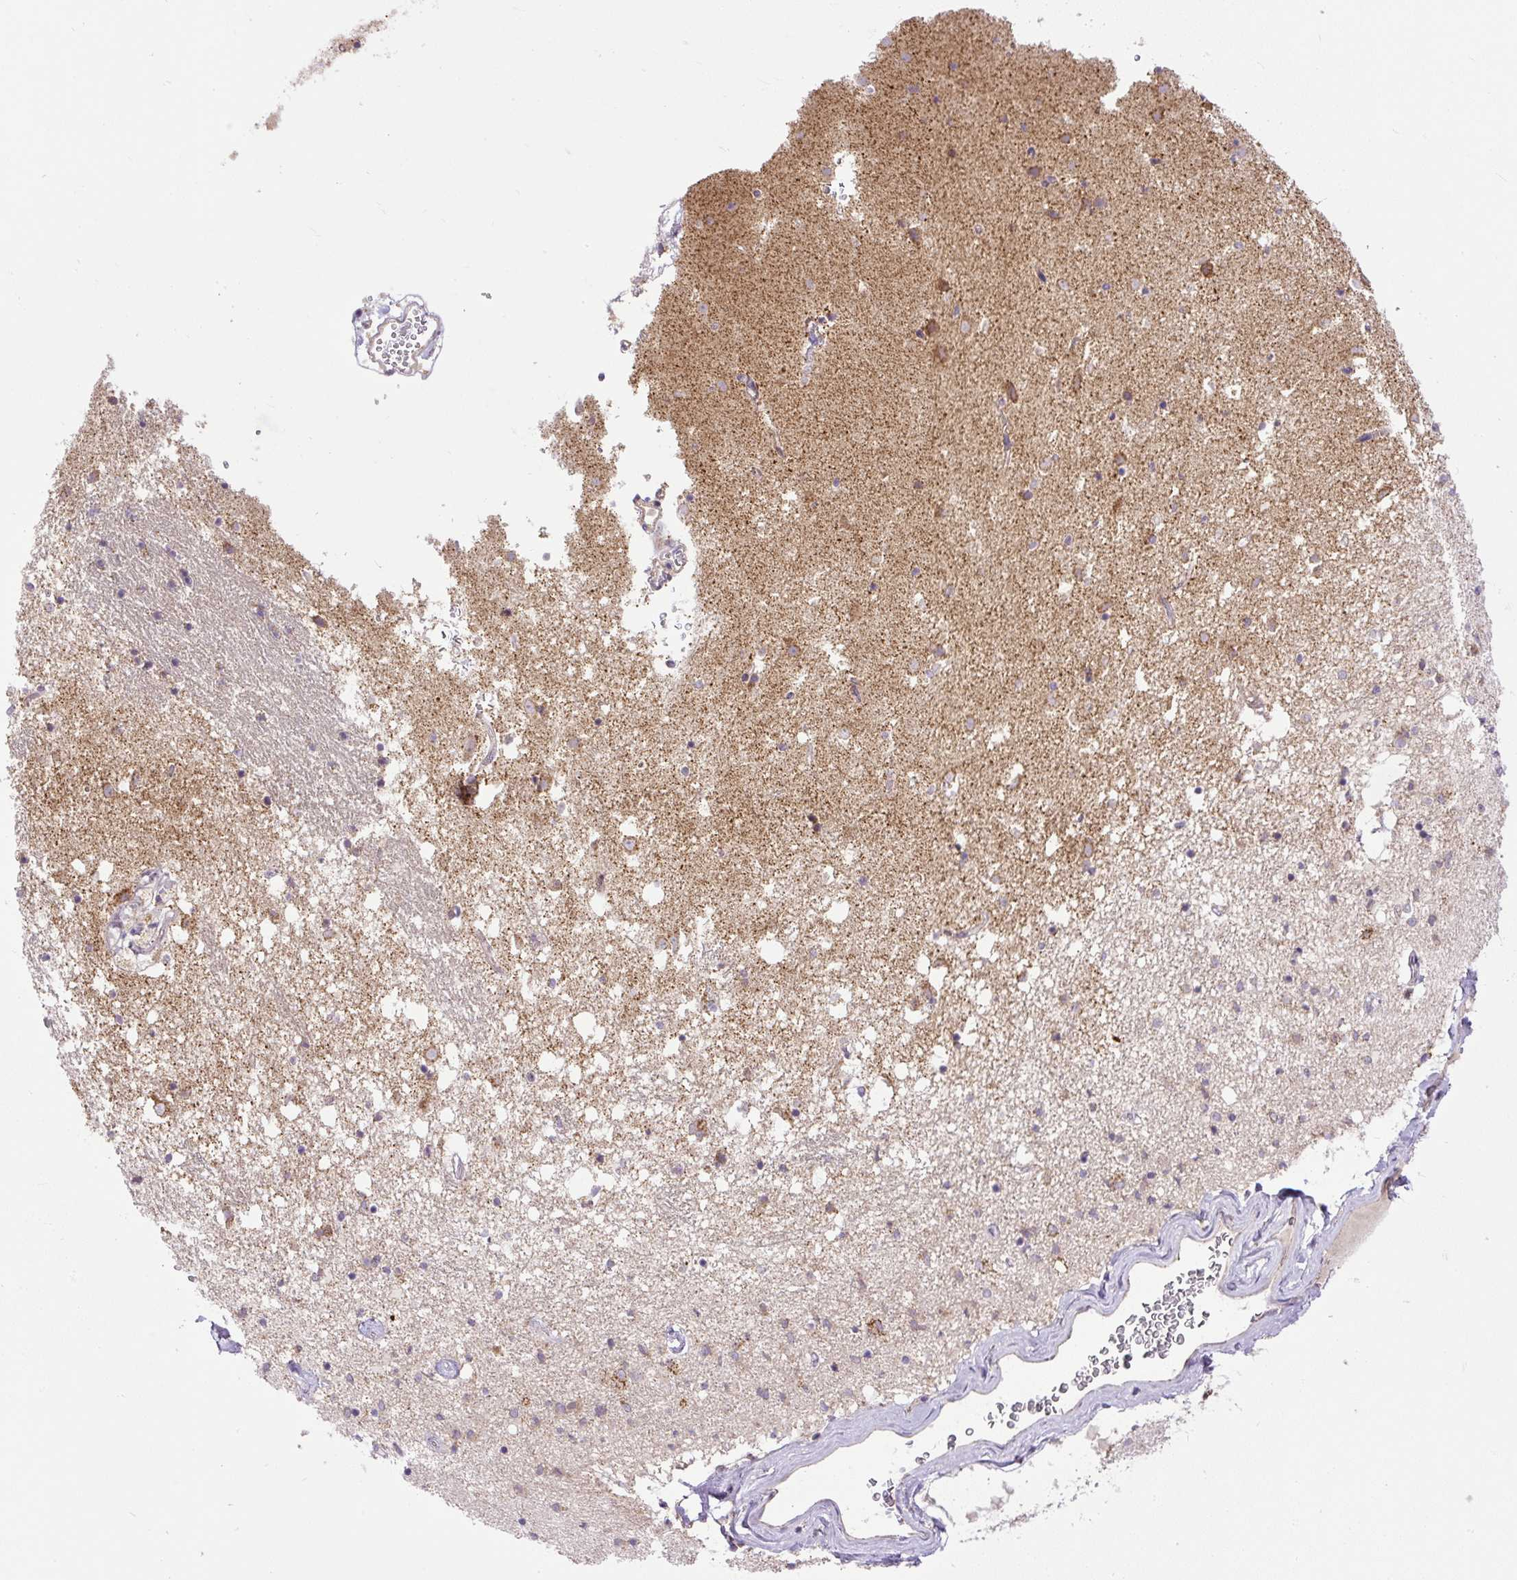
{"staining": {"intensity": "moderate", "quantity": "<25%", "location": "cytoplasmic/membranous"}, "tissue": "caudate", "cell_type": "Glial cells", "image_type": "normal", "snomed": [{"axis": "morphology", "description": "Normal tissue, NOS"}, {"axis": "topography", "description": "Lateral ventricle wall"}], "caption": "IHC of unremarkable human caudate displays low levels of moderate cytoplasmic/membranous staining in about <25% of glial cells. (Brightfield microscopy of DAB IHC at high magnification).", "gene": "TM2D3", "patient": {"sex": "male", "age": 58}}